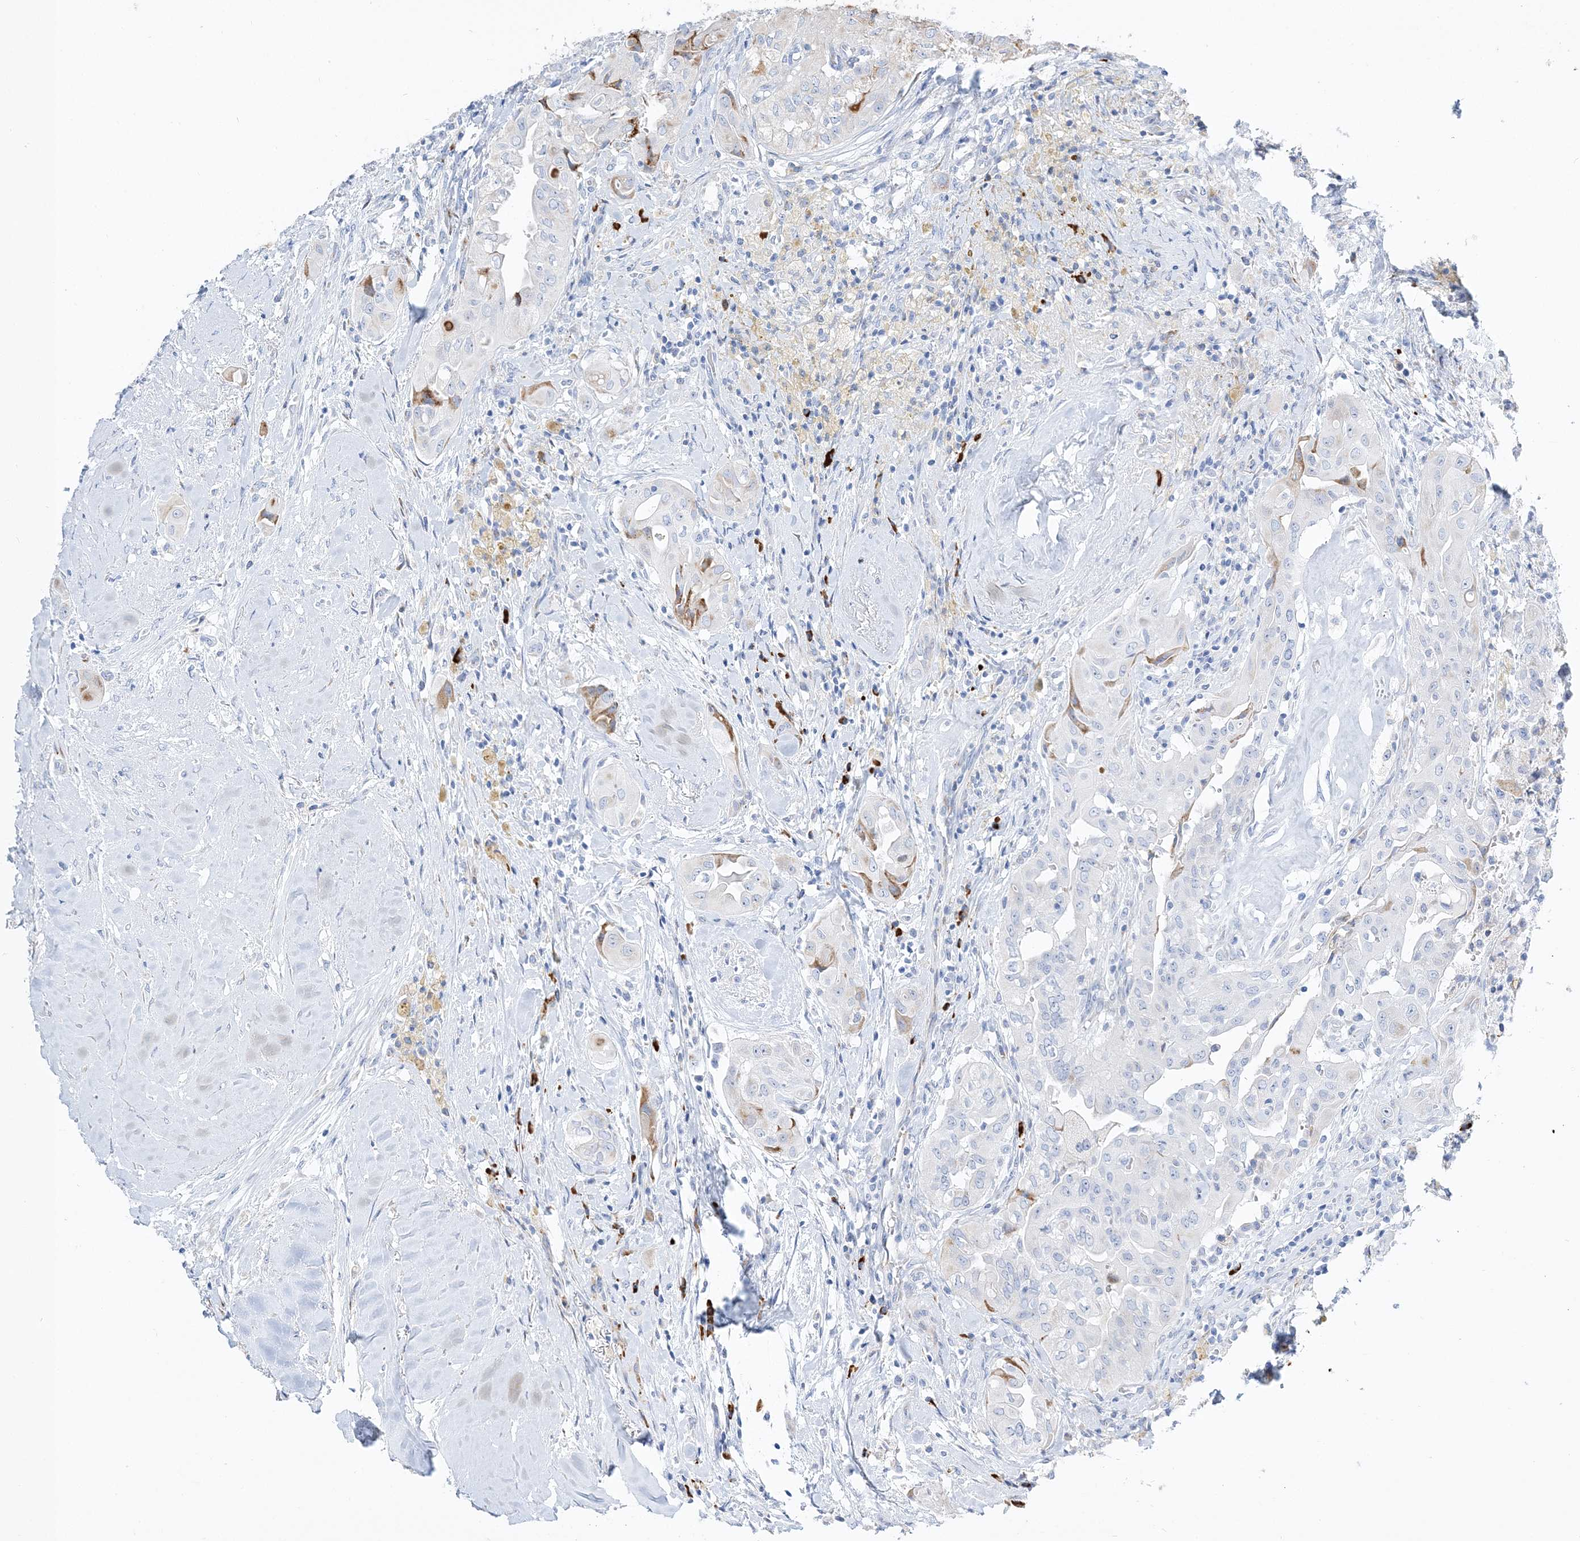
{"staining": {"intensity": "moderate", "quantity": "<25%", "location": "cytoplasmic/membranous"}, "tissue": "thyroid cancer", "cell_type": "Tumor cells", "image_type": "cancer", "snomed": [{"axis": "morphology", "description": "Papillary adenocarcinoma, NOS"}, {"axis": "topography", "description": "Thyroid gland"}], "caption": "About <25% of tumor cells in human papillary adenocarcinoma (thyroid) display moderate cytoplasmic/membranous protein positivity as visualized by brown immunohistochemical staining.", "gene": "TSPYL6", "patient": {"sex": "female", "age": 59}}